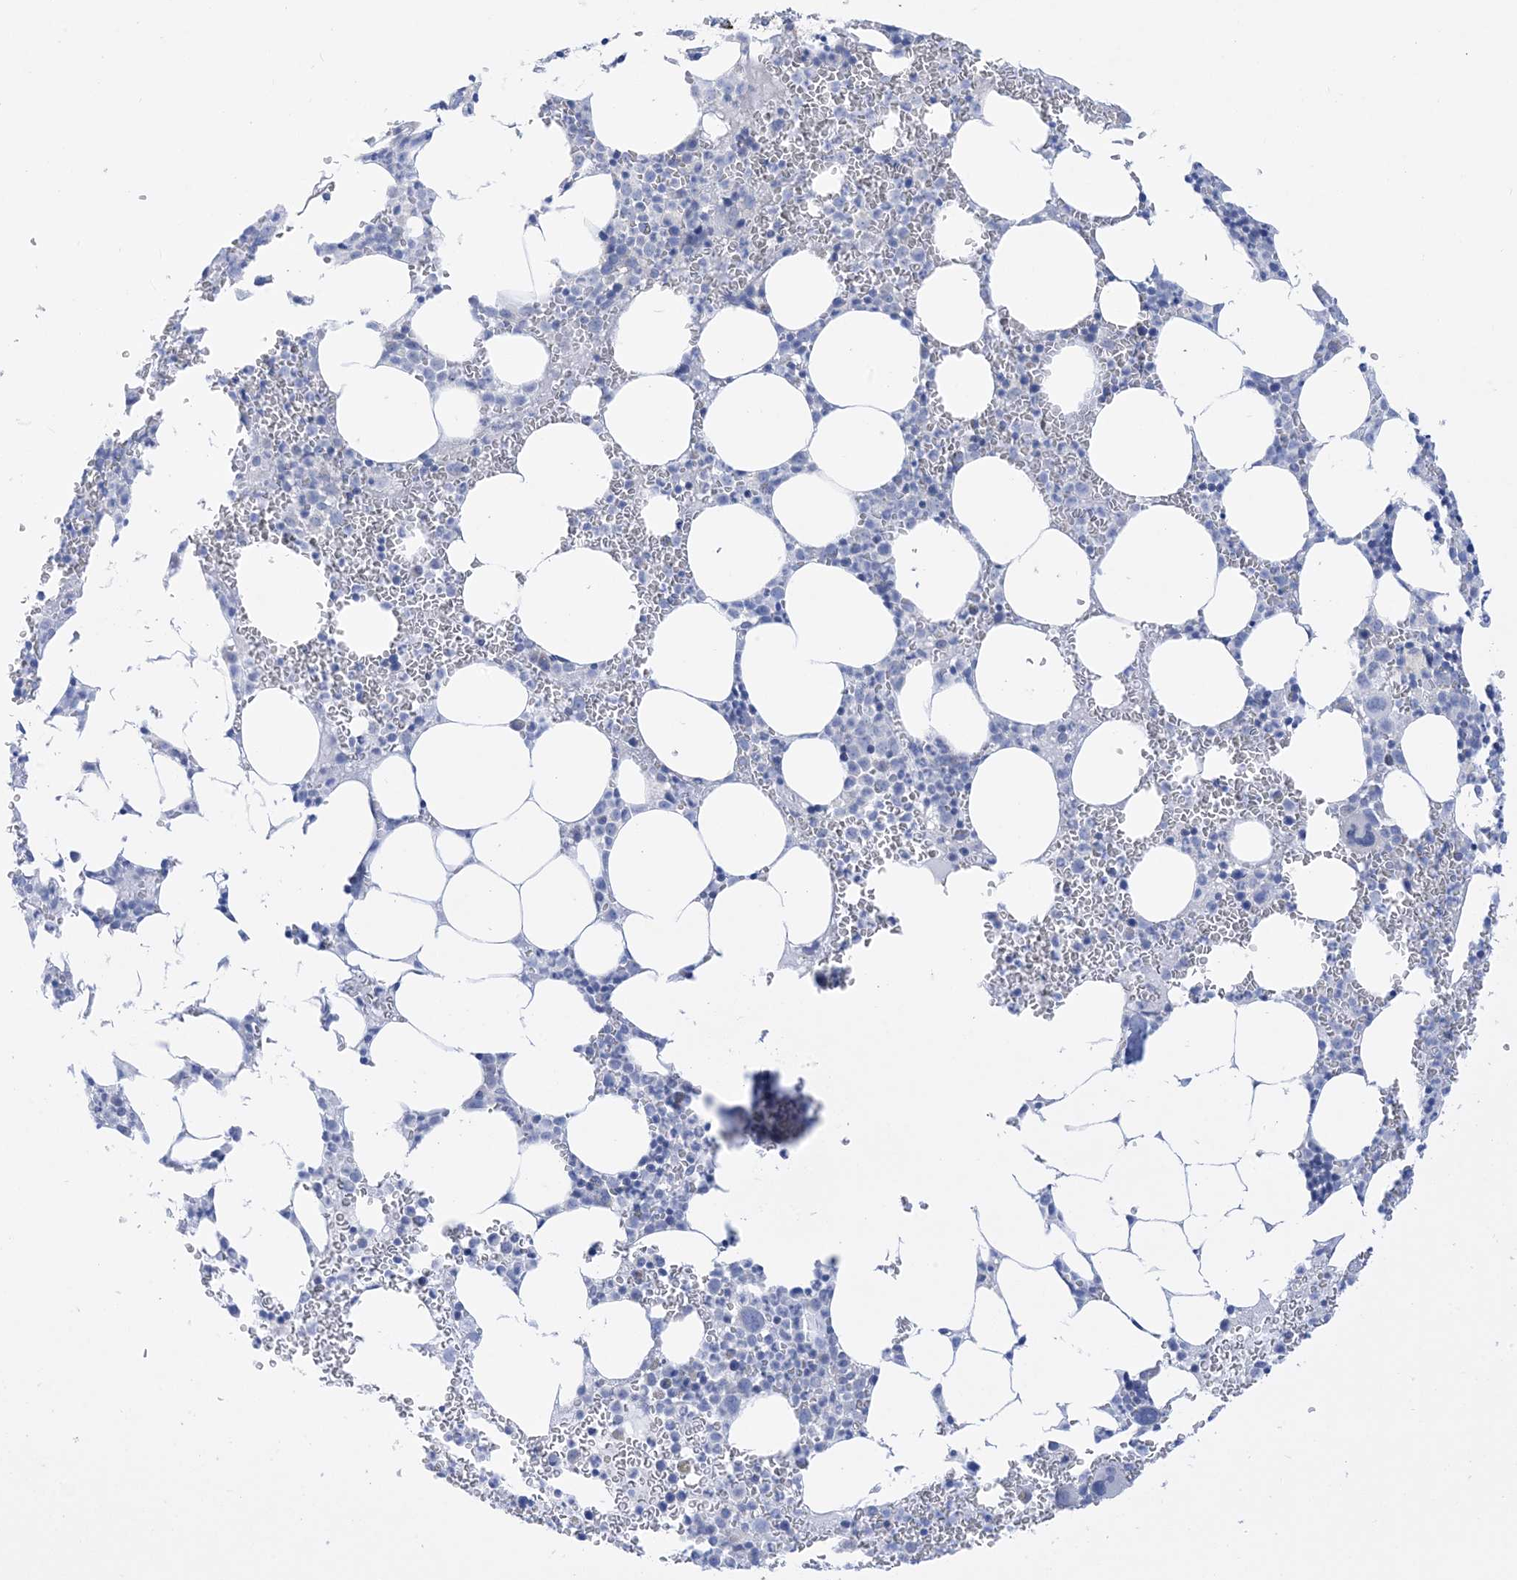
{"staining": {"intensity": "negative", "quantity": "none", "location": "none"}, "tissue": "bone marrow", "cell_type": "Hematopoietic cells", "image_type": "normal", "snomed": [{"axis": "morphology", "description": "Normal tissue, NOS"}, {"axis": "topography", "description": "Bone marrow"}], "caption": "High magnification brightfield microscopy of unremarkable bone marrow stained with DAB (brown) and counterstained with hematoxylin (blue): hematopoietic cells show no significant positivity.", "gene": "MARS2", "patient": {"sex": "female", "age": 78}}